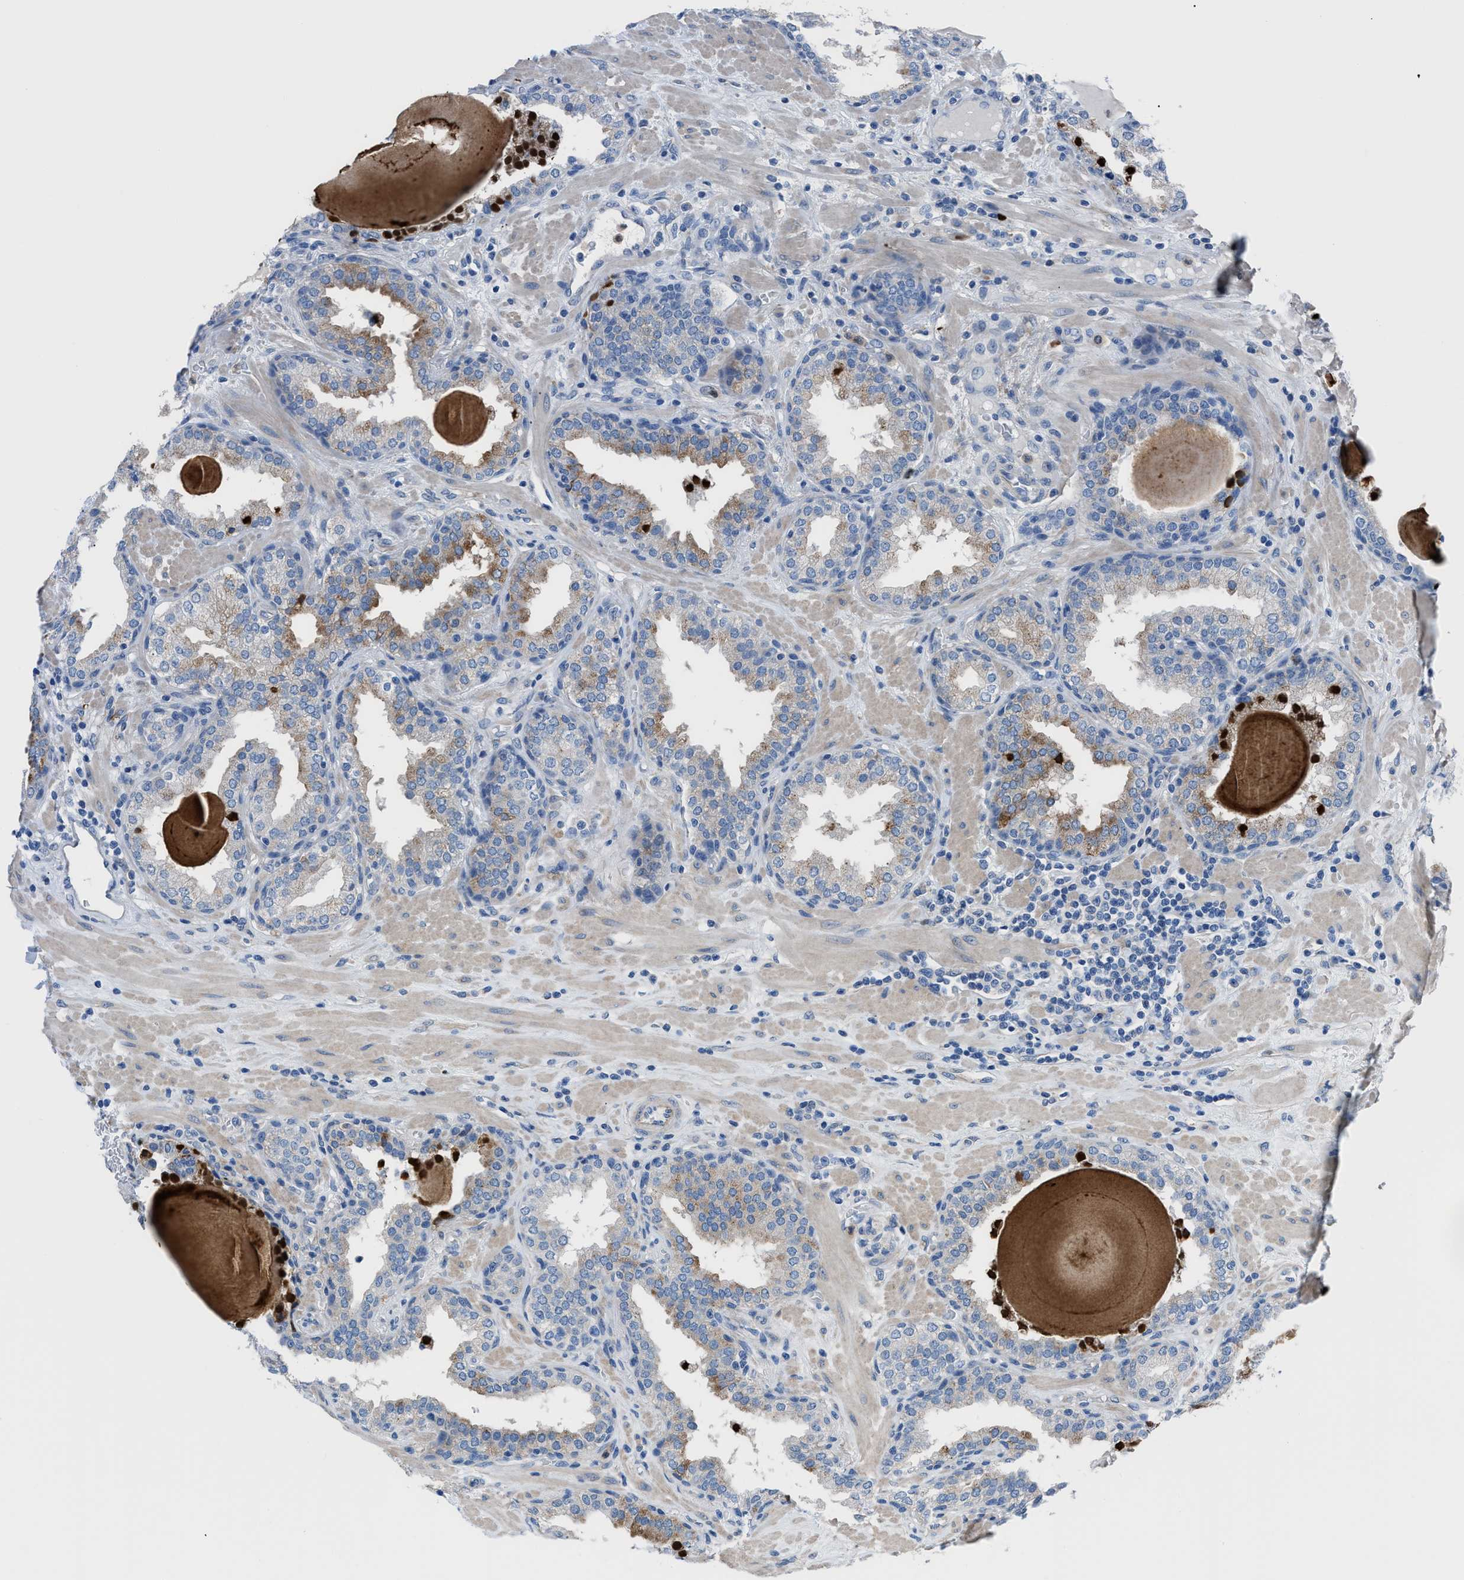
{"staining": {"intensity": "moderate", "quantity": "25%-75%", "location": "cytoplasmic/membranous"}, "tissue": "prostate", "cell_type": "Glandular cells", "image_type": "normal", "snomed": [{"axis": "morphology", "description": "Normal tissue, NOS"}, {"axis": "topography", "description": "Prostate"}], "caption": "Immunohistochemical staining of normal human prostate displays 25%-75% levels of moderate cytoplasmic/membranous protein positivity in approximately 25%-75% of glandular cells. The staining was performed using DAB to visualize the protein expression in brown, while the nuclei were stained in blue with hematoxylin (Magnification: 20x).", "gene": "ITPR1", "patient": {"sex": "male", "age": 51}}